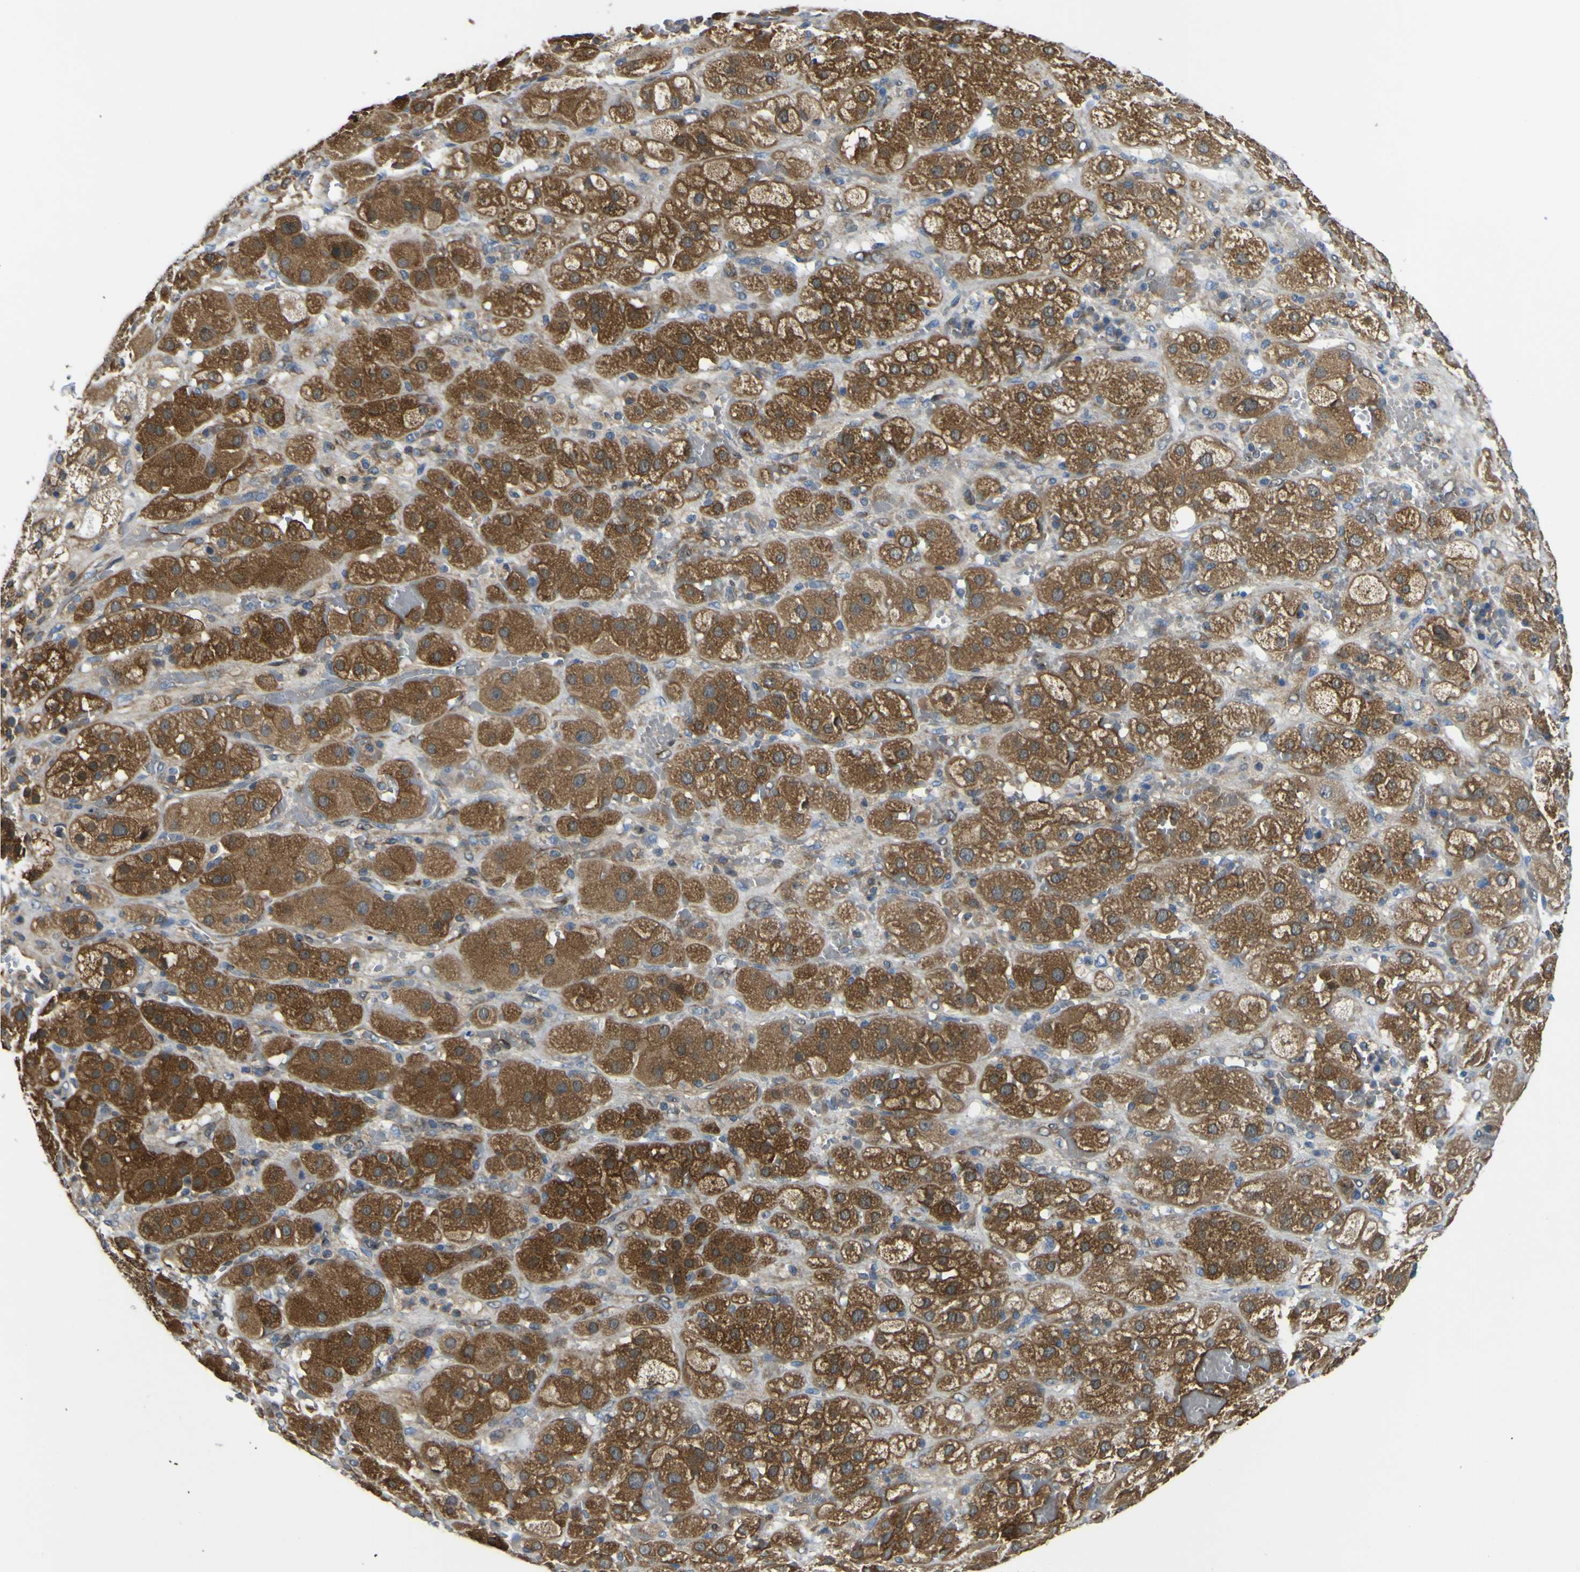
{"staining": {"intensity": "strong", "quantity": "25%-75%", "location": "cytoplasmic/membranous"}, "tissue": "adrenal gland", "cell_type": "Glandular cells", "image_type": "normal", "snomed": [{"axis": "morphology", "description": "Normal tissue, NOS"}, {"axis": "topography", "description": "Adrenal gland"}], "caption": "Immunohistochemistry of unremarkable human adrenal gland demonstrates high levels of strong cytoplasmic/membranous expression in approximately 25%-75% of glandular cells. (IHC, brightfield microscopy, high magnification).", "gene": "EML2", "patient": {"sex": "female", "age": 47}}